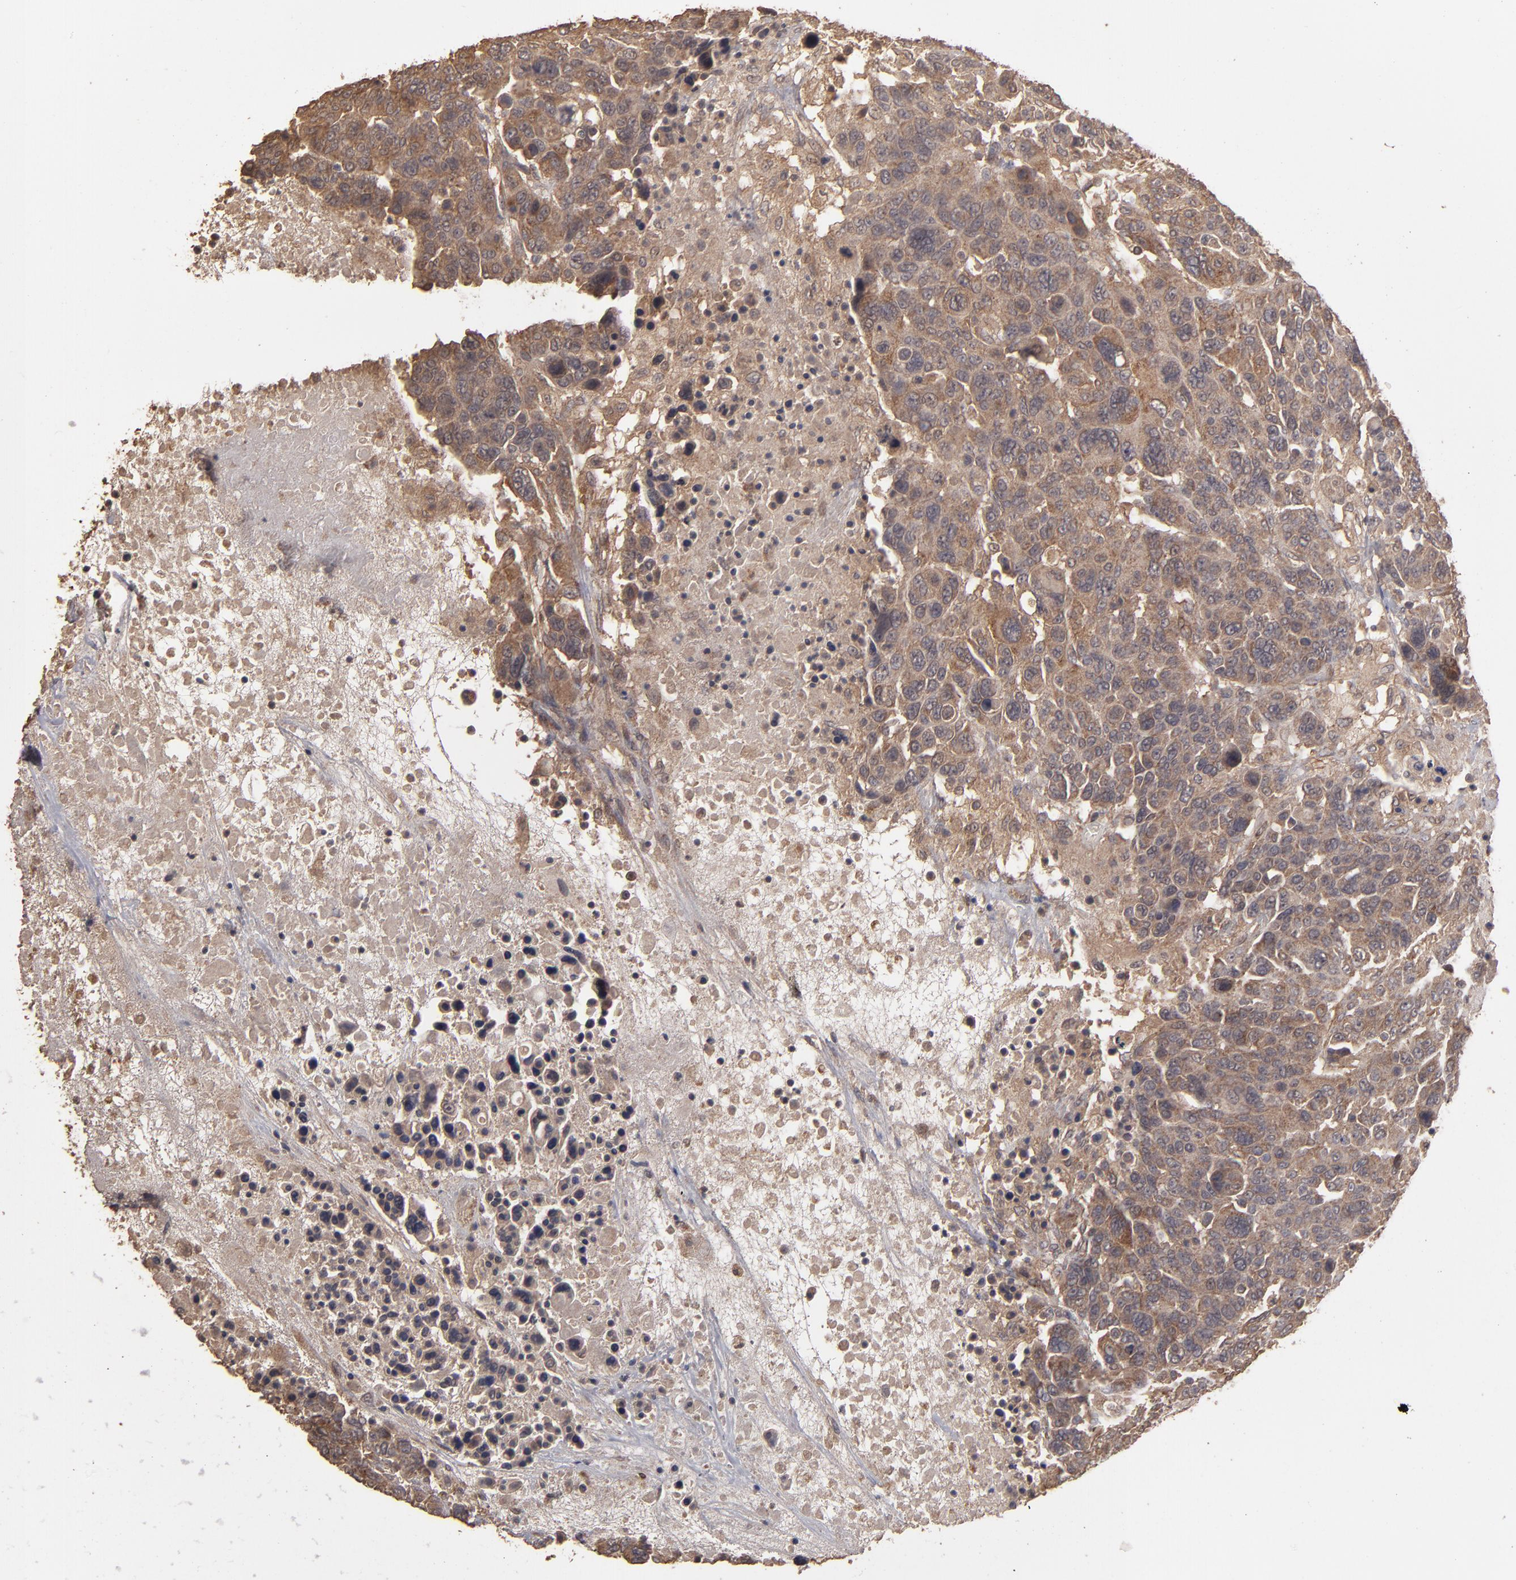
{"staining": {"intensity": "weak", "quantity": ">75%", "location": "cytoplasmic/membranous"}, "tissue": "breast cancer", "cell_type": "Tumor cells", "image_type": "cancer", "snomed": [{"axis": "morphology", "description": "Duct carcinoma"}, {"axis": "topography", "description": "Breast"}], "caption": "Immunohistochemistry (IHC) of breast cancer shows low levels of weak cytoplasmic/membranous expression in approximately >75% of tumor cells.", "gene": "MMP2", "patient": {"sex": "female", "age": 37}}